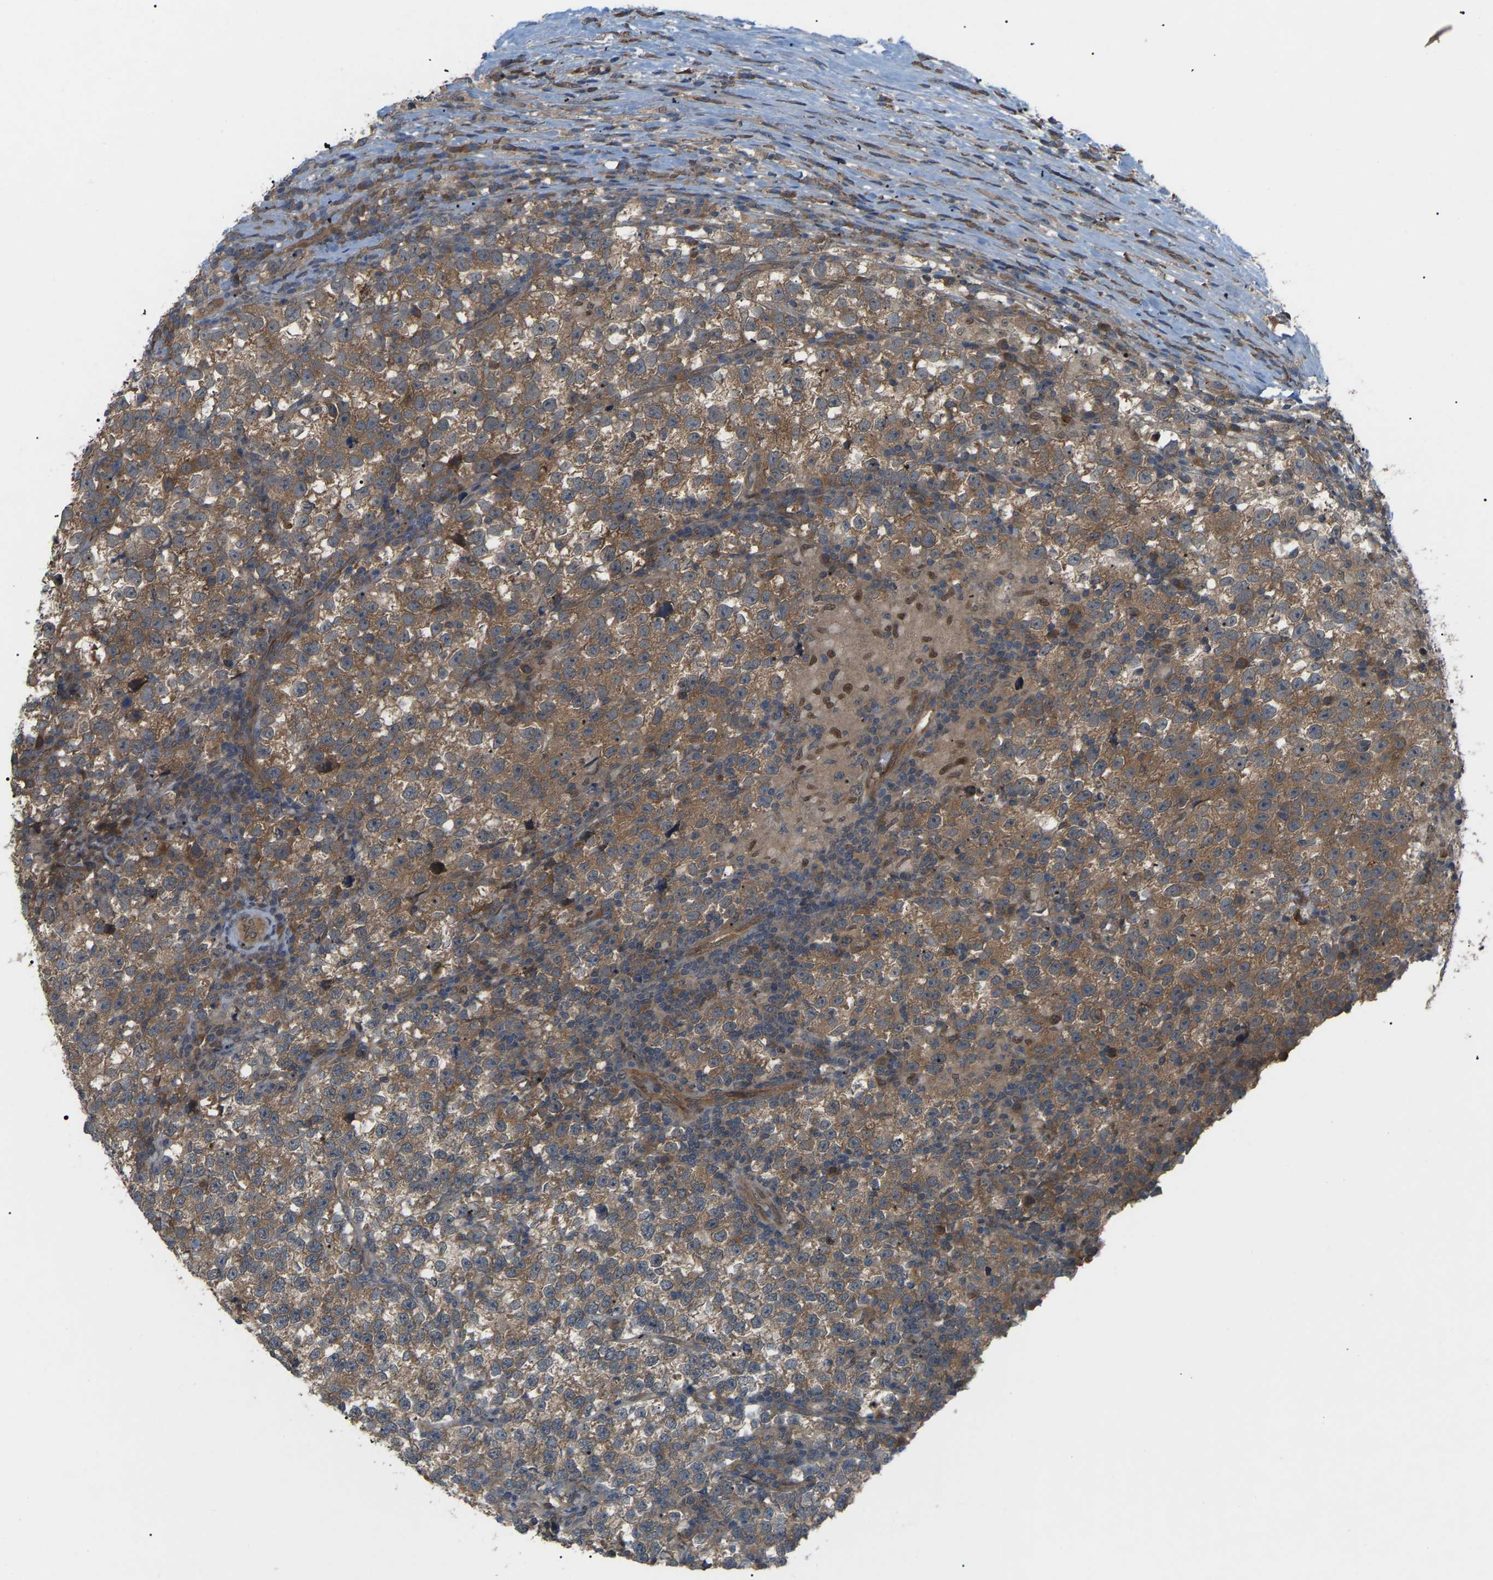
{"staining": {"intensity": "moderate", "quantity": ">75%", "location": "cytoplasmic/membranous"}, "tissue": "testis cancer", "cell_type": "Tumor cells", "image_type": "cancer", "snomed": [{"axis": "morphology", "description": "Normal tissue, NOS"}, {"axis": "morphology", "description": "Seminoma, NOS"}, {"axis": "topography", "description": "Testis"}], "caption": "Immunohistochemical staining of human testis seminoma reveals medium levels of moderate cytoplasmic/membranous expression in about >75% of tumor cells. Immunohistochemistry (ihc) stains the protein in brown and the nuclei are stained blue.", "gene": "CROT", "patient": {"sex": "male", "age": 43}}